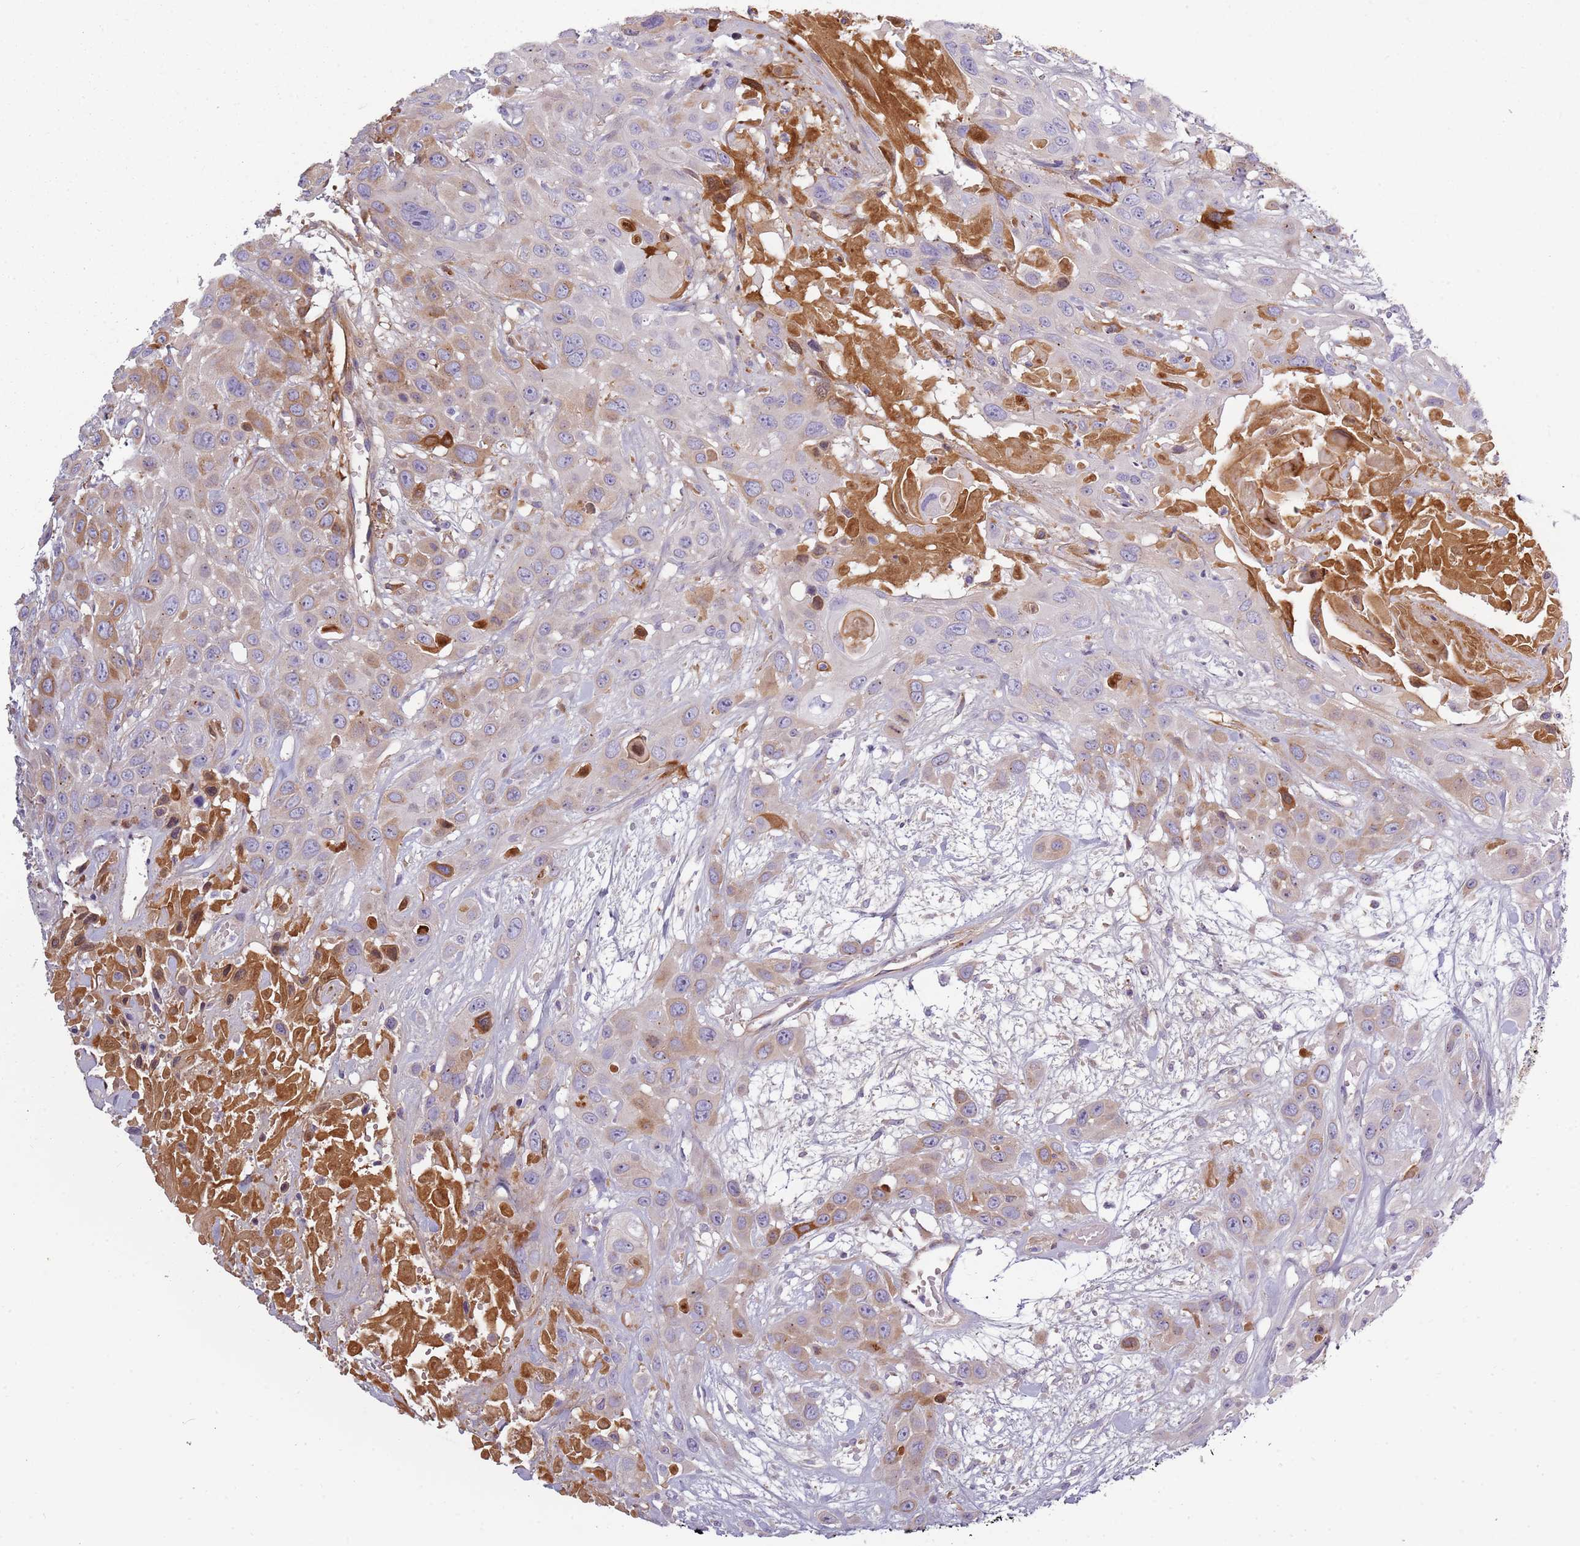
{"staining": {"intensity": "moderate", "quantity": "<25%", "location": "cytoplasmic/membranous"}, "tissue": "head and neck cancer", "cell_type": "Tumor cells", "image_type": "cancer", "snomed": [{"axis": "morphology", "description": "Squamous cell carcinoma, NOS"}, {"axis": "topography", "description": "Head-Neck"}], "caption": "Immunohistochemistry (IHC) image of neoplastic tissue: head and neck cancer stained using IHC exhibits low levels of moderate protein expression localized specifically in the cytoplasmic/membranous of tumor cells, appearing as a cytoplasmic/membranous brown color.", "gene": "TNFRSF6B", "patient": {"sex": "male", "age": 81}}